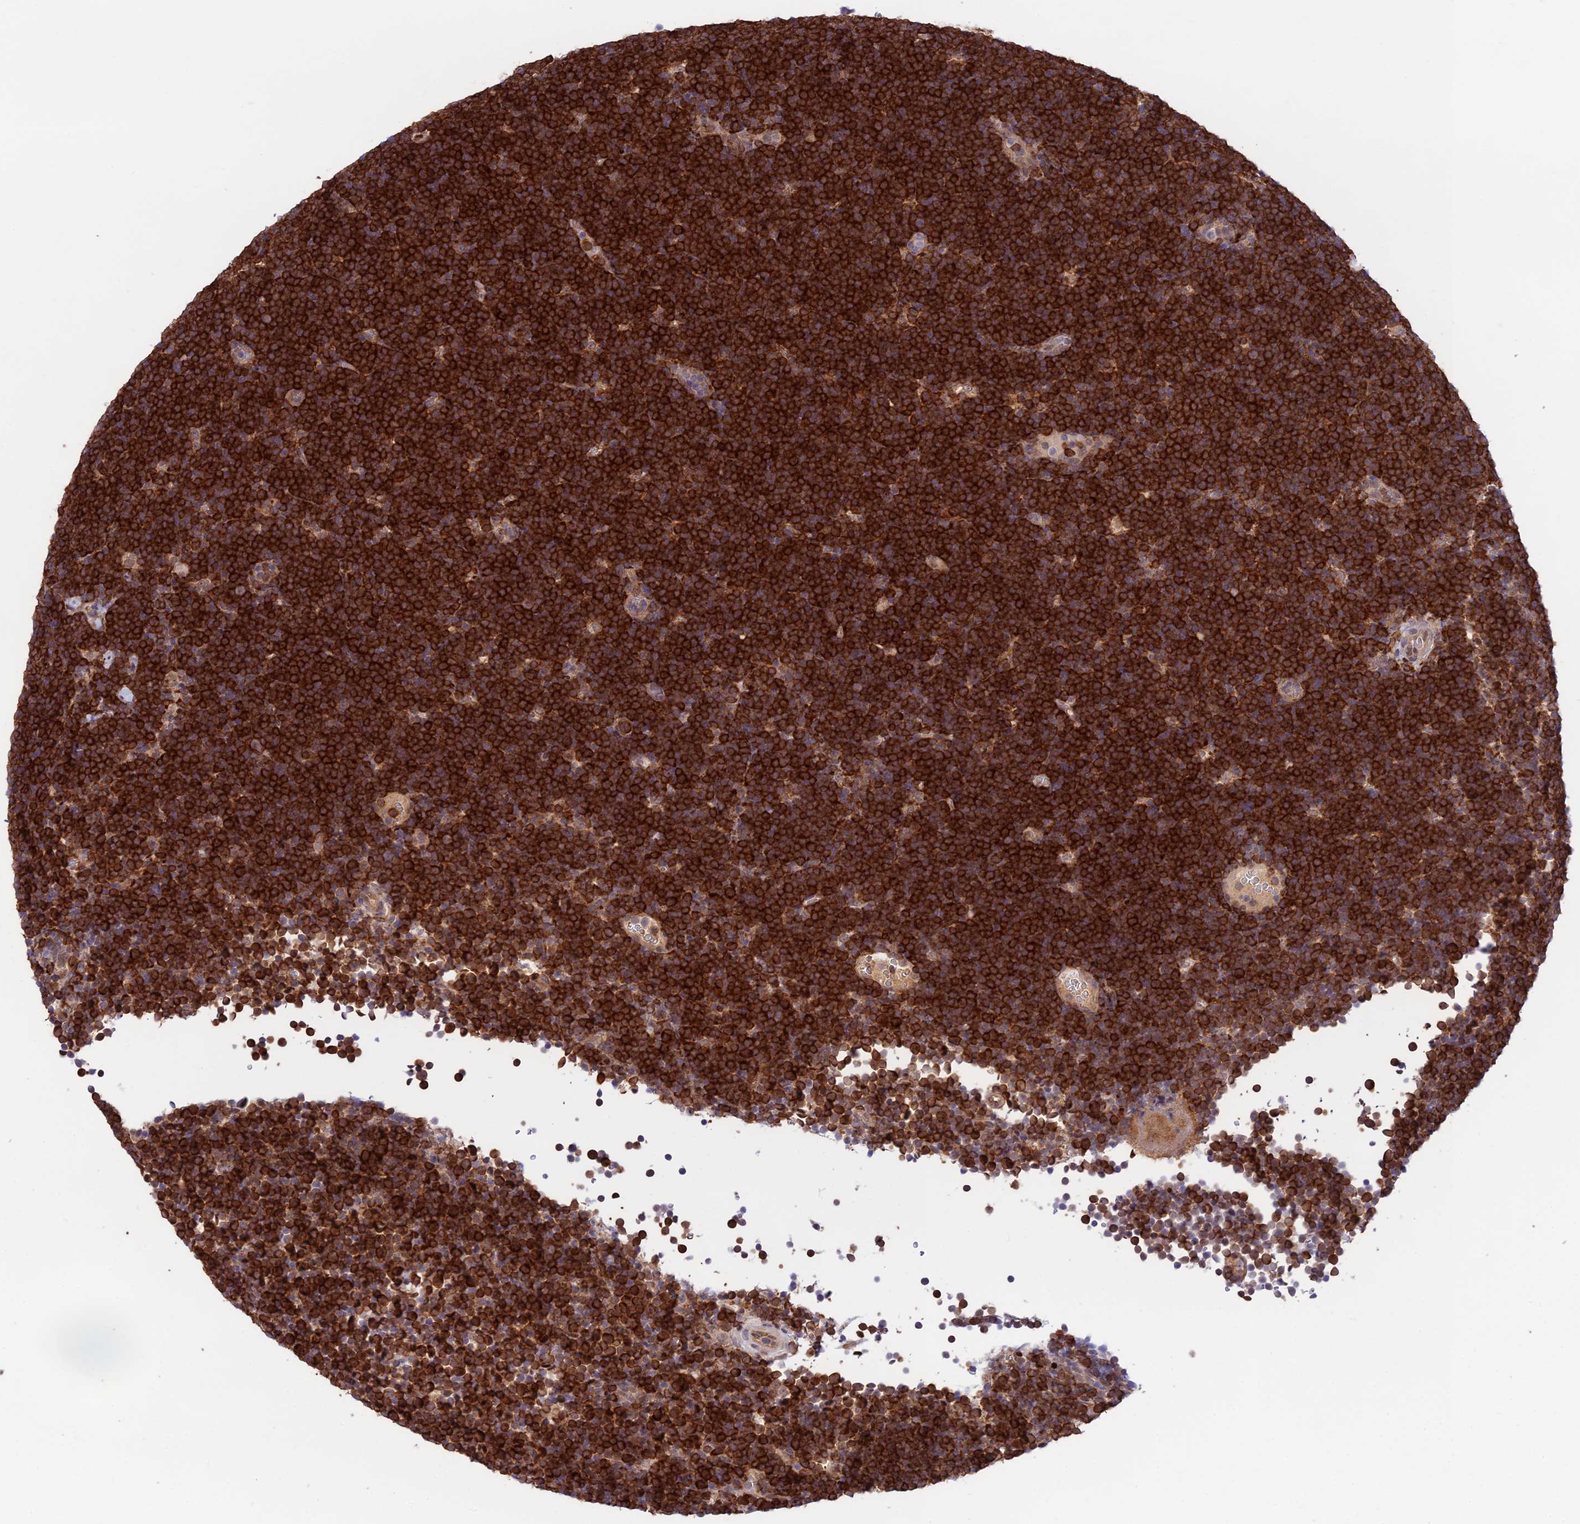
{"staining": {"intensity": "strong", "quantity": ">75%", "location": "cytoplasmic/membranous"}, "tissue": "lymphoma", "cell_type": "Tumor cells", "image_type": "cancer", "snomed": [{"axis": "morphology", "description": "Malignant lymphoma, non-Hodgkin's type, High grade"}, {"axis": "topography", "description": "Lymph node"}], "caption": "Malignant lymphoma, non-Hodgkin's type (high-grade) was stained to show a protein in brown. There is high levels of strong cytoplasmic/membranous expression in about >75% of tumor cells.", "gene": "TRIM40", "patient": {"sex": "male", "age": 13}}